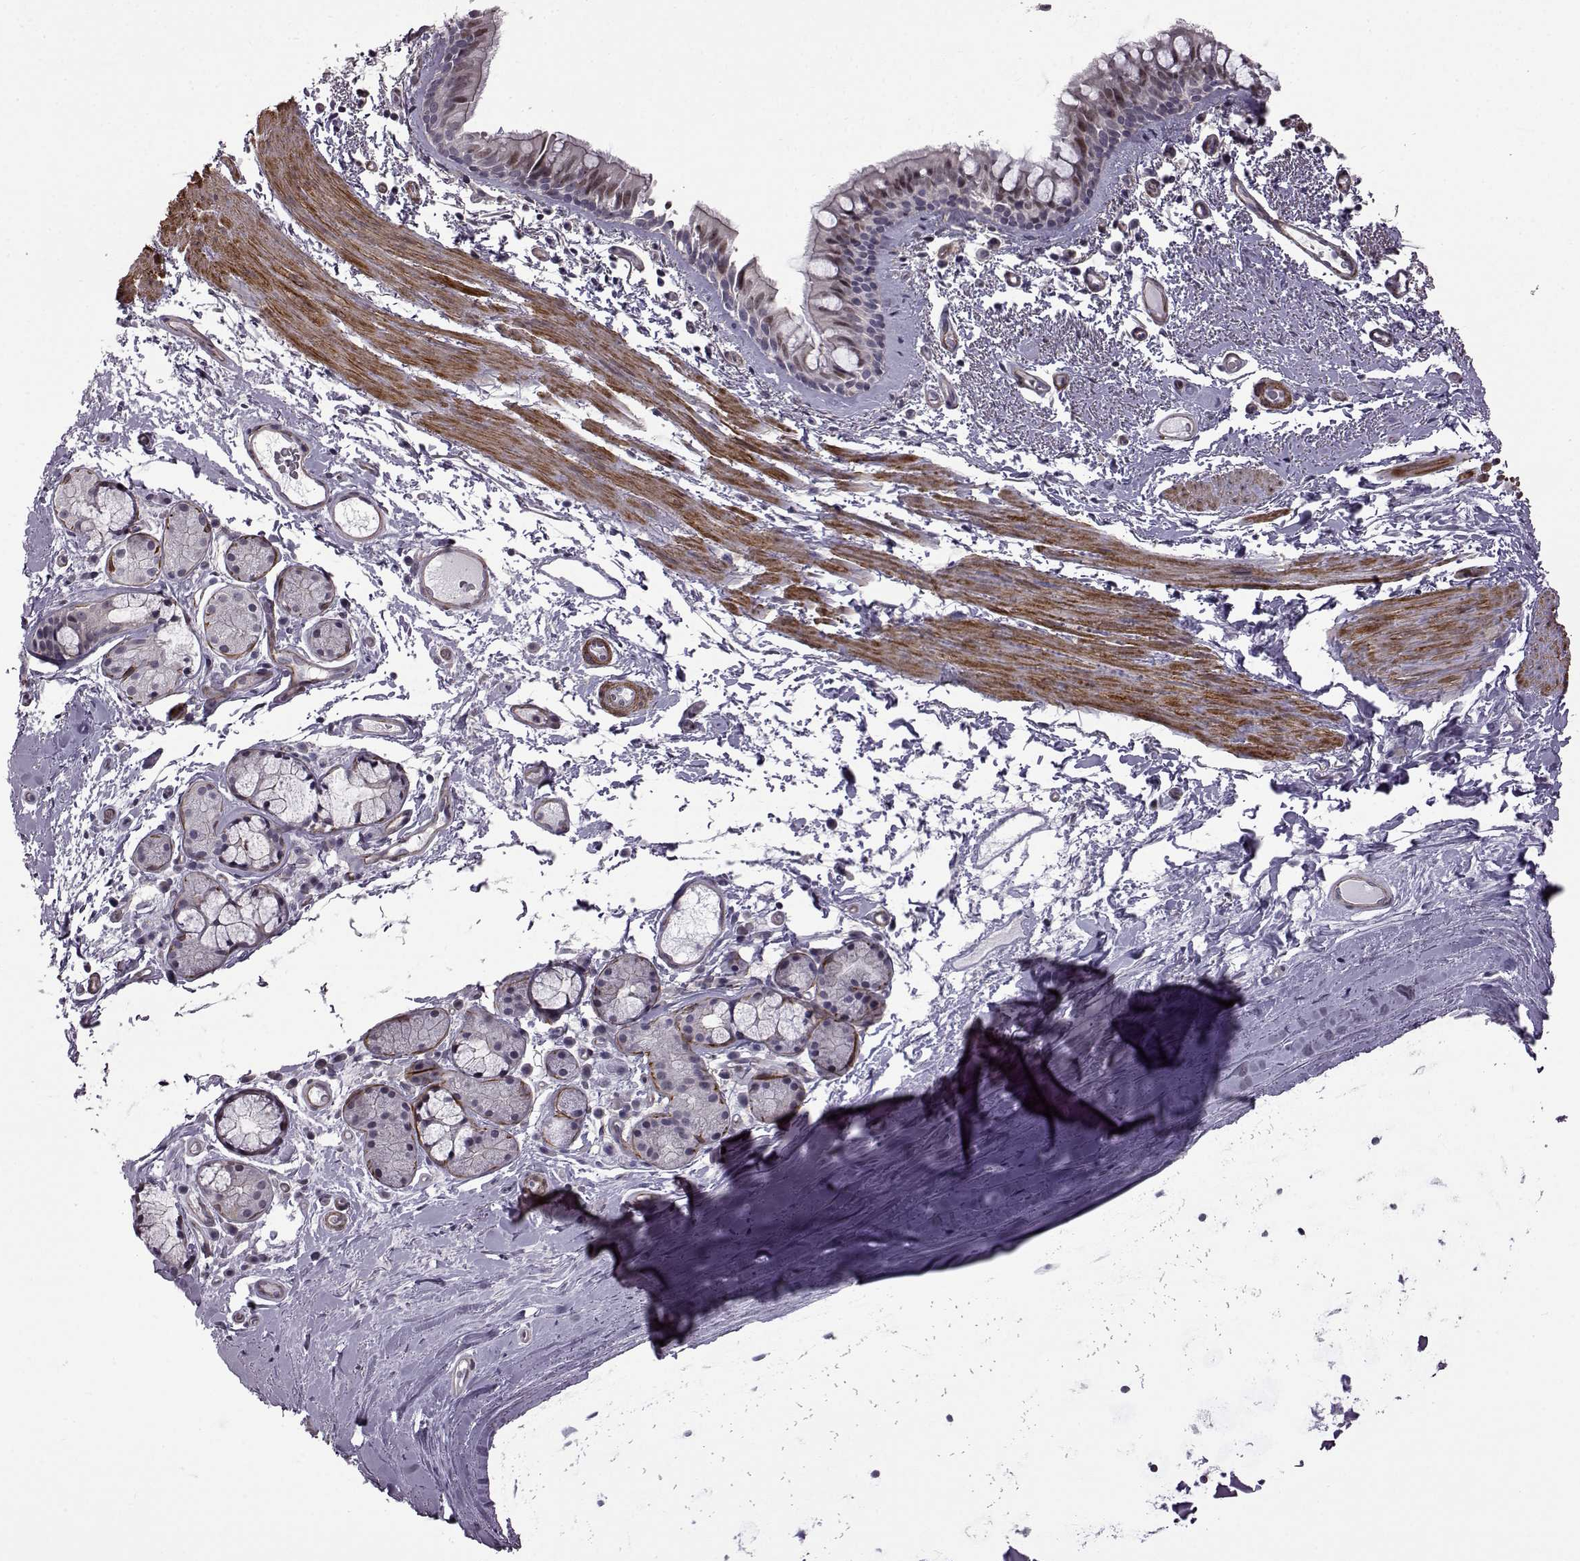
{"staining": {"intensity": "weak", "quantity": "<25%", "location": "nuclear"}, "tissue": "bronchus", "cell_type": "Respiratory epithelial cells", "image_type": "normal", "snomed": [{"axis": "morphology", "description": "Normal tissue, NOS"}, {"axis": "topography", "description": "Bronchus"}], "caption": "Bronchus was stained to show a protein in brown. There is no significant positivity in respiratory epithelial cells. Nuclei are stained in blue.", "gene": "SYNPO2", "patient": {"sex": "female", "age": 64}}